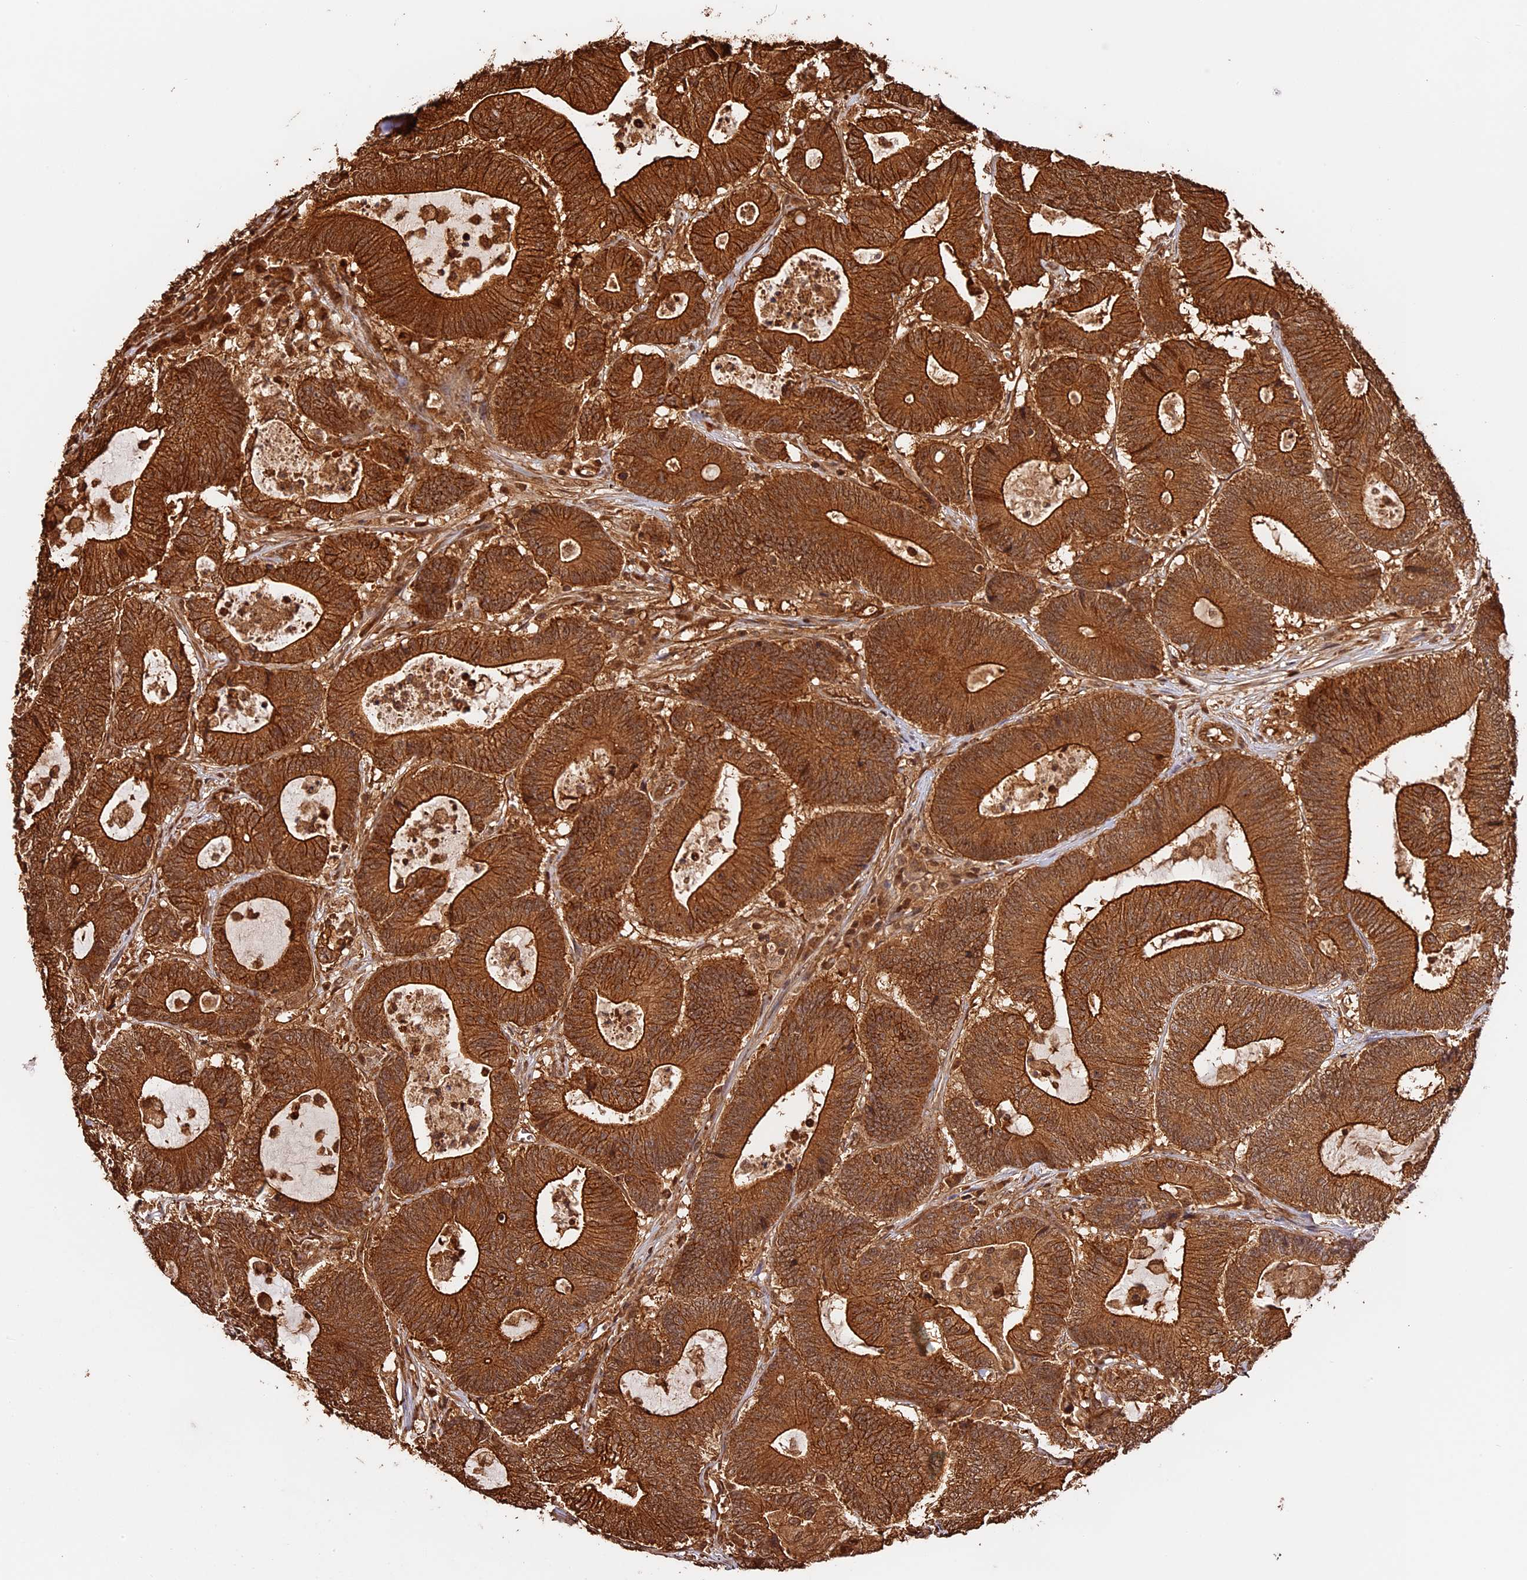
{"staining": {"intensity": "strong", "quantity": ">75%", "location": "cytoplasmic/membranous"}, "tissue": "colorectal cancer", "cell_type": "Tumor cells", "image_type": "cancer", "snomed": [{"axis": "morphology", "description": "Adenocarcinoma, NOS"}, {"axis": "topography", "description": "Colon"}], "caption": "Immunohistochemical staining of human adenocarcinoma (colorectal) demonstrates high levels of strong cytoplasmic/membranous positivity in about >75% of tumor cells. The protein of interest is stained brown, and the nuclei are stained in blue (DAB (3,3'-diaminobenzidine) IHC with brightfield microscopy, high magnification).", "gene": "PPP1R37", "patient": {"sex": "female", "age": 84}}